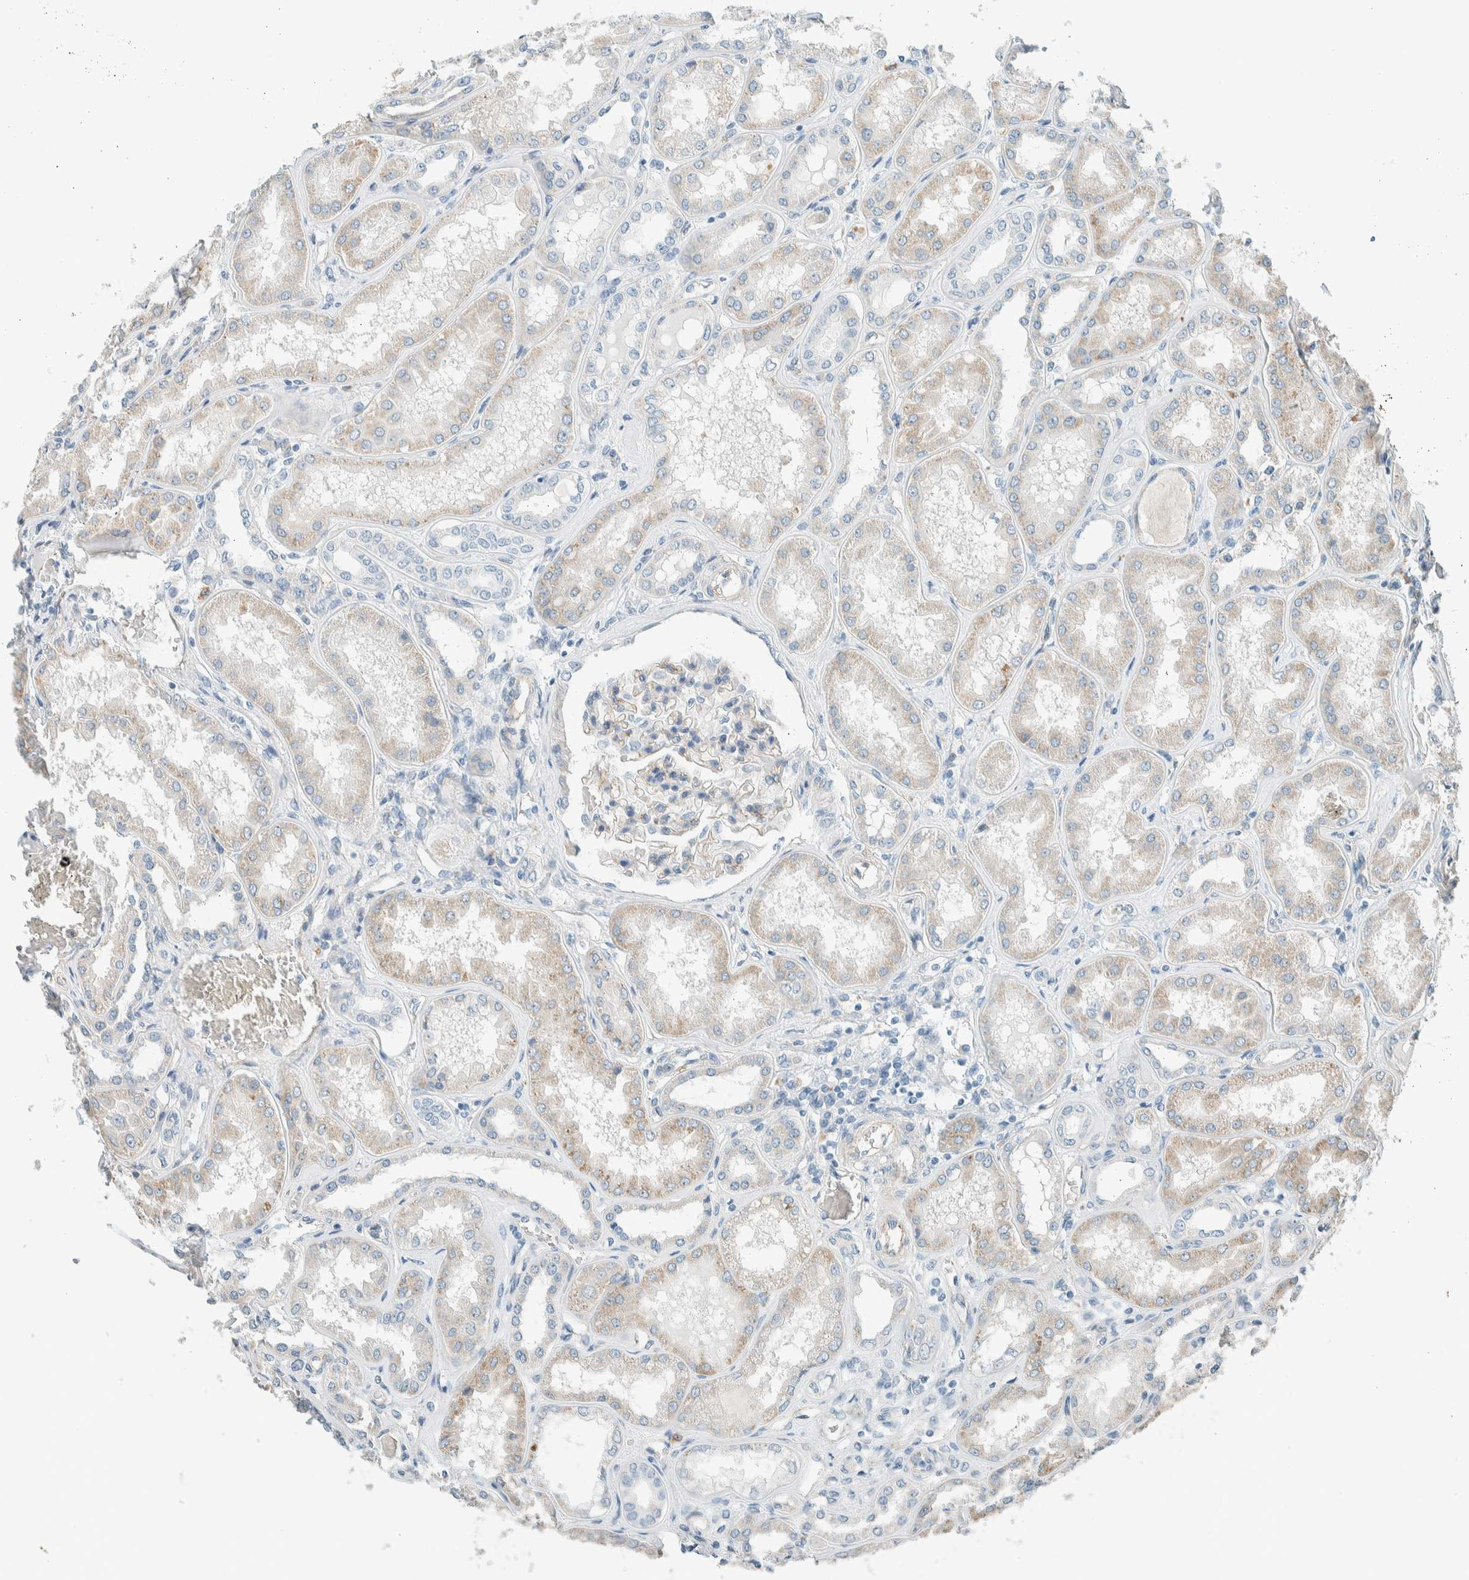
{"staining": {"intensity": "negative", "quantity": "none", "location": "none"}, "tissue": "kidney", "cell_type": "Cells in glomeruli", "image_type": "normal", "snomed": [{"axis": "morphology", "description": "Normal tissue, NOS"}, {"axis": "topography", "description": "Kidney"}], "caption": "Cells in glomeruli show no significant expression in normal kidney.", "gene": "SLFN12", "patient": {"sex": "female", "age": 56}}